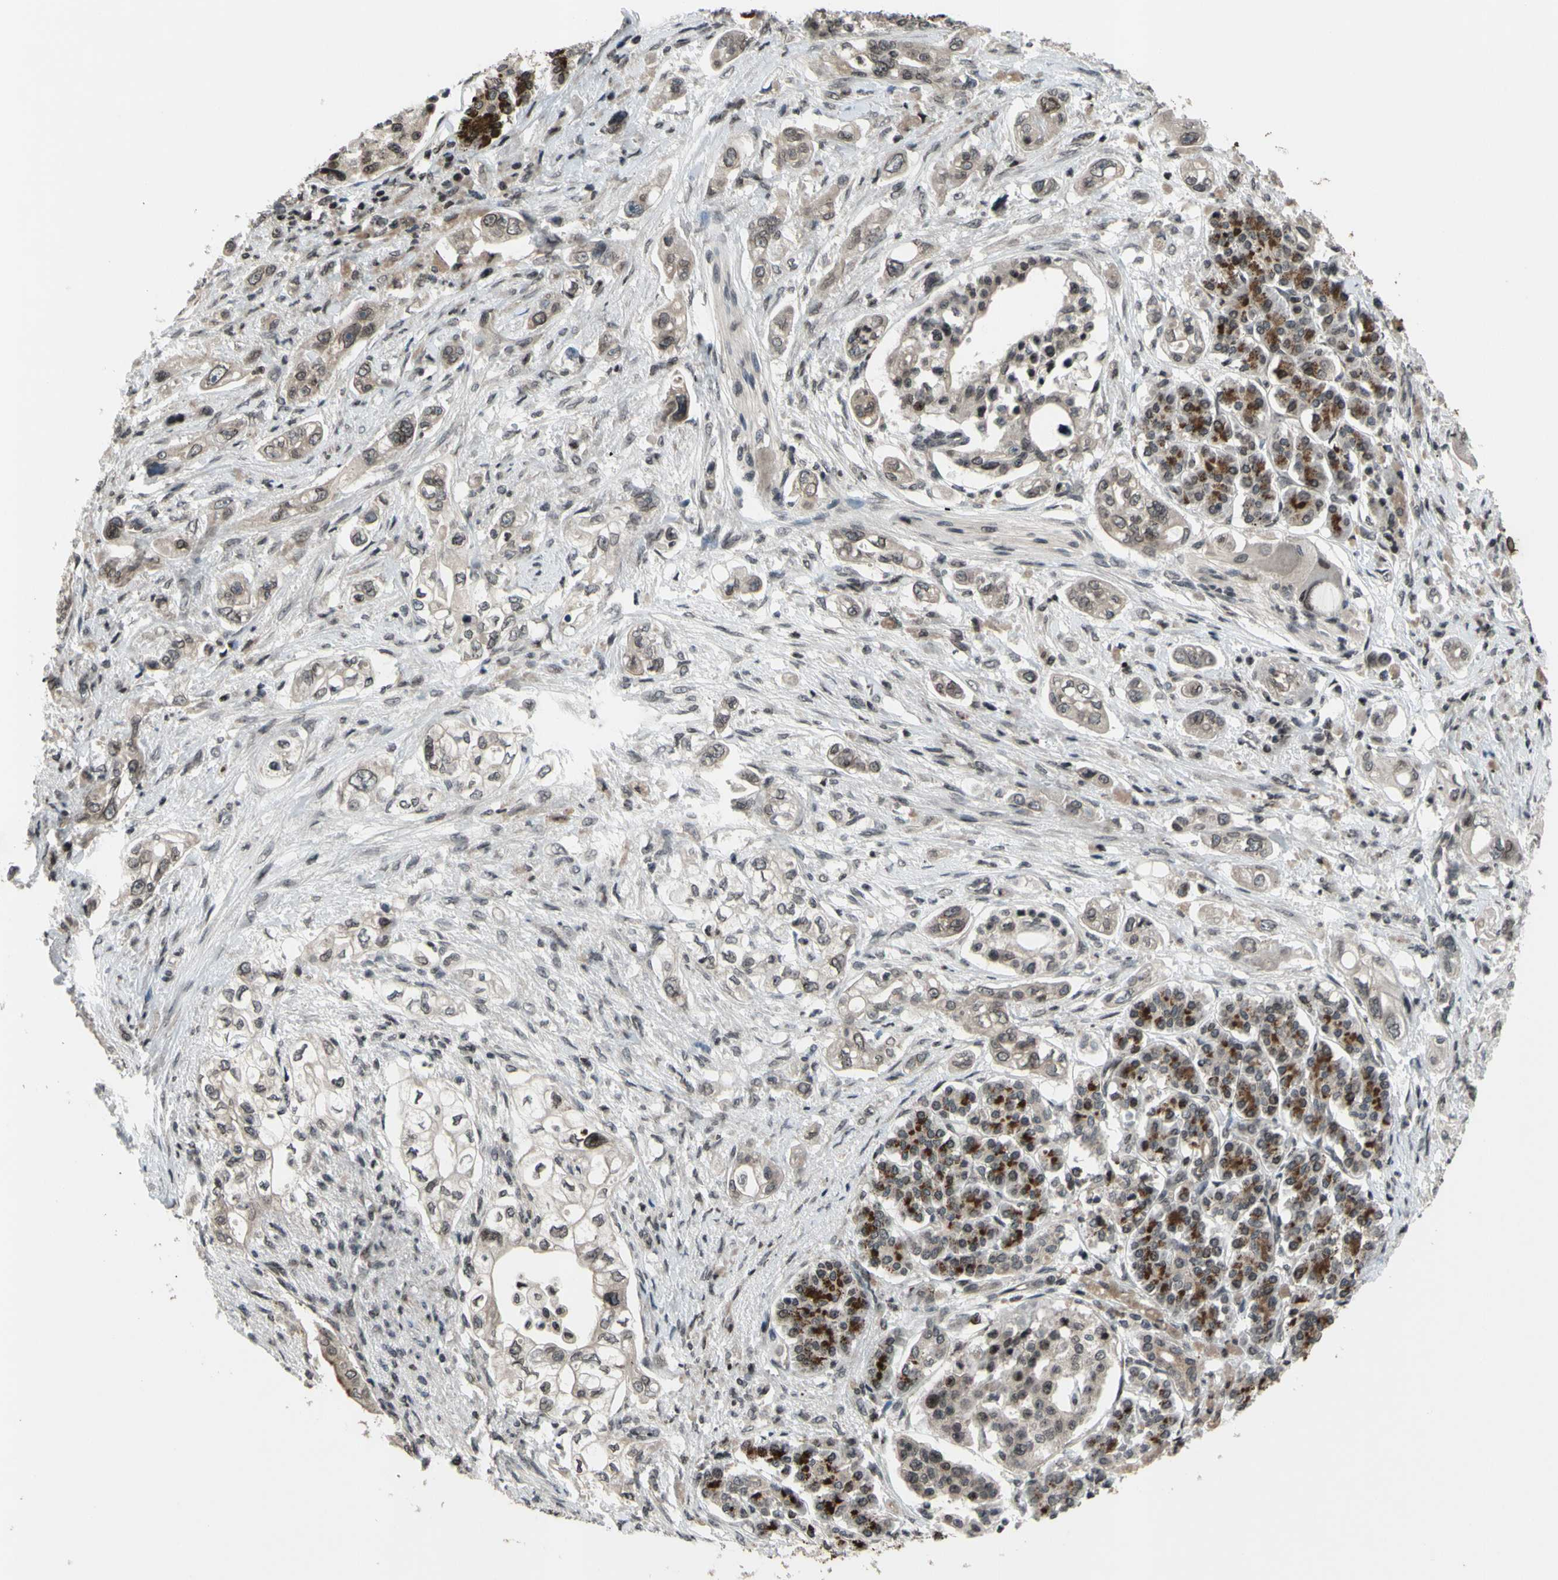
{"staining": {"intensity": "weak", "quantity": ">75%", "location": "cytoplasmic/membranous"}, "tissue": "pancreatic cancer", "cell_type": "Tumor cells", "image_type": "cancer", "snomed": [{"axis": "morphology", "description": "Normal tissue, NOS"}, {"axis": "topography", "description": "Pancreas"}], "caption": "Immunohistochemistry (IHC) staining of pancreatic cancer, which displays low levels of weak cytoplasmic/membranous positivity in about >75% of tumor cells indicating weak cytoplasmic/membranous protein expression. The staining was performed using DAB (brown) for protein detection and nuclei were counterstained in hematoxylin (blue).", "gene": "XPO1", "patient": {"sex": "male", "age": 42}}